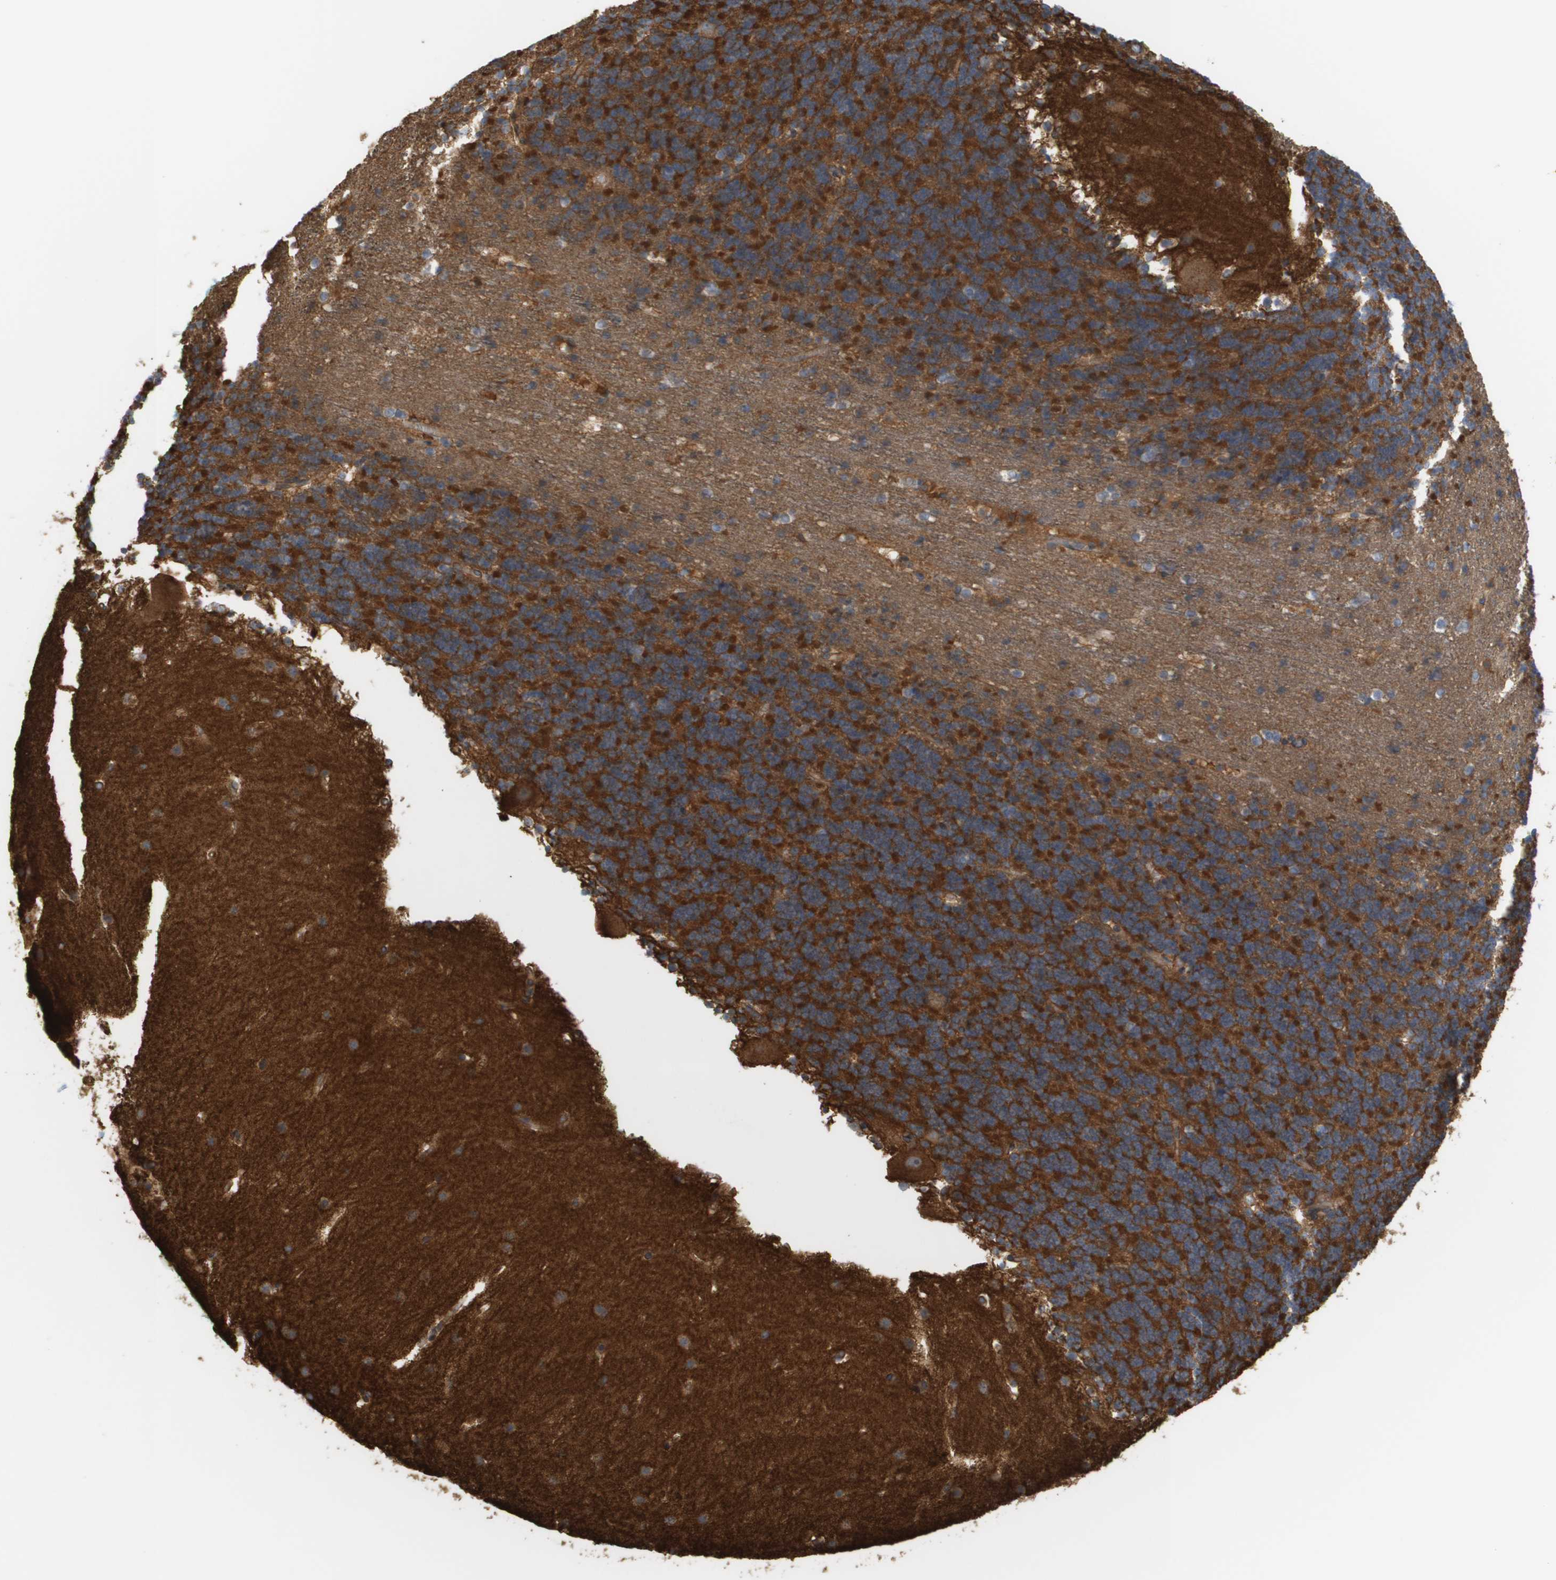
{"staining": {"intensity": "strong", "quantity": ">75%", "location": "cytoplasmic/membranous"}, "tissue": "cerebellum", "cell_type": "Cells in granular layer", "image_type": "normal", "snomed": [{"axis": "morphology", "description": "Normal tissue, NOS"}, {"axis": "topography", "description": "Cerebellum"}], "caption": "Approximately >75% of cells in granular layer in normal human cerebellum exhibit strong cytoplasmic/membranous protein expression as visualized by brown immunohistochemical staining.", "gene": "SGMS2", "patient": {"sex": "male", "age": 45}}